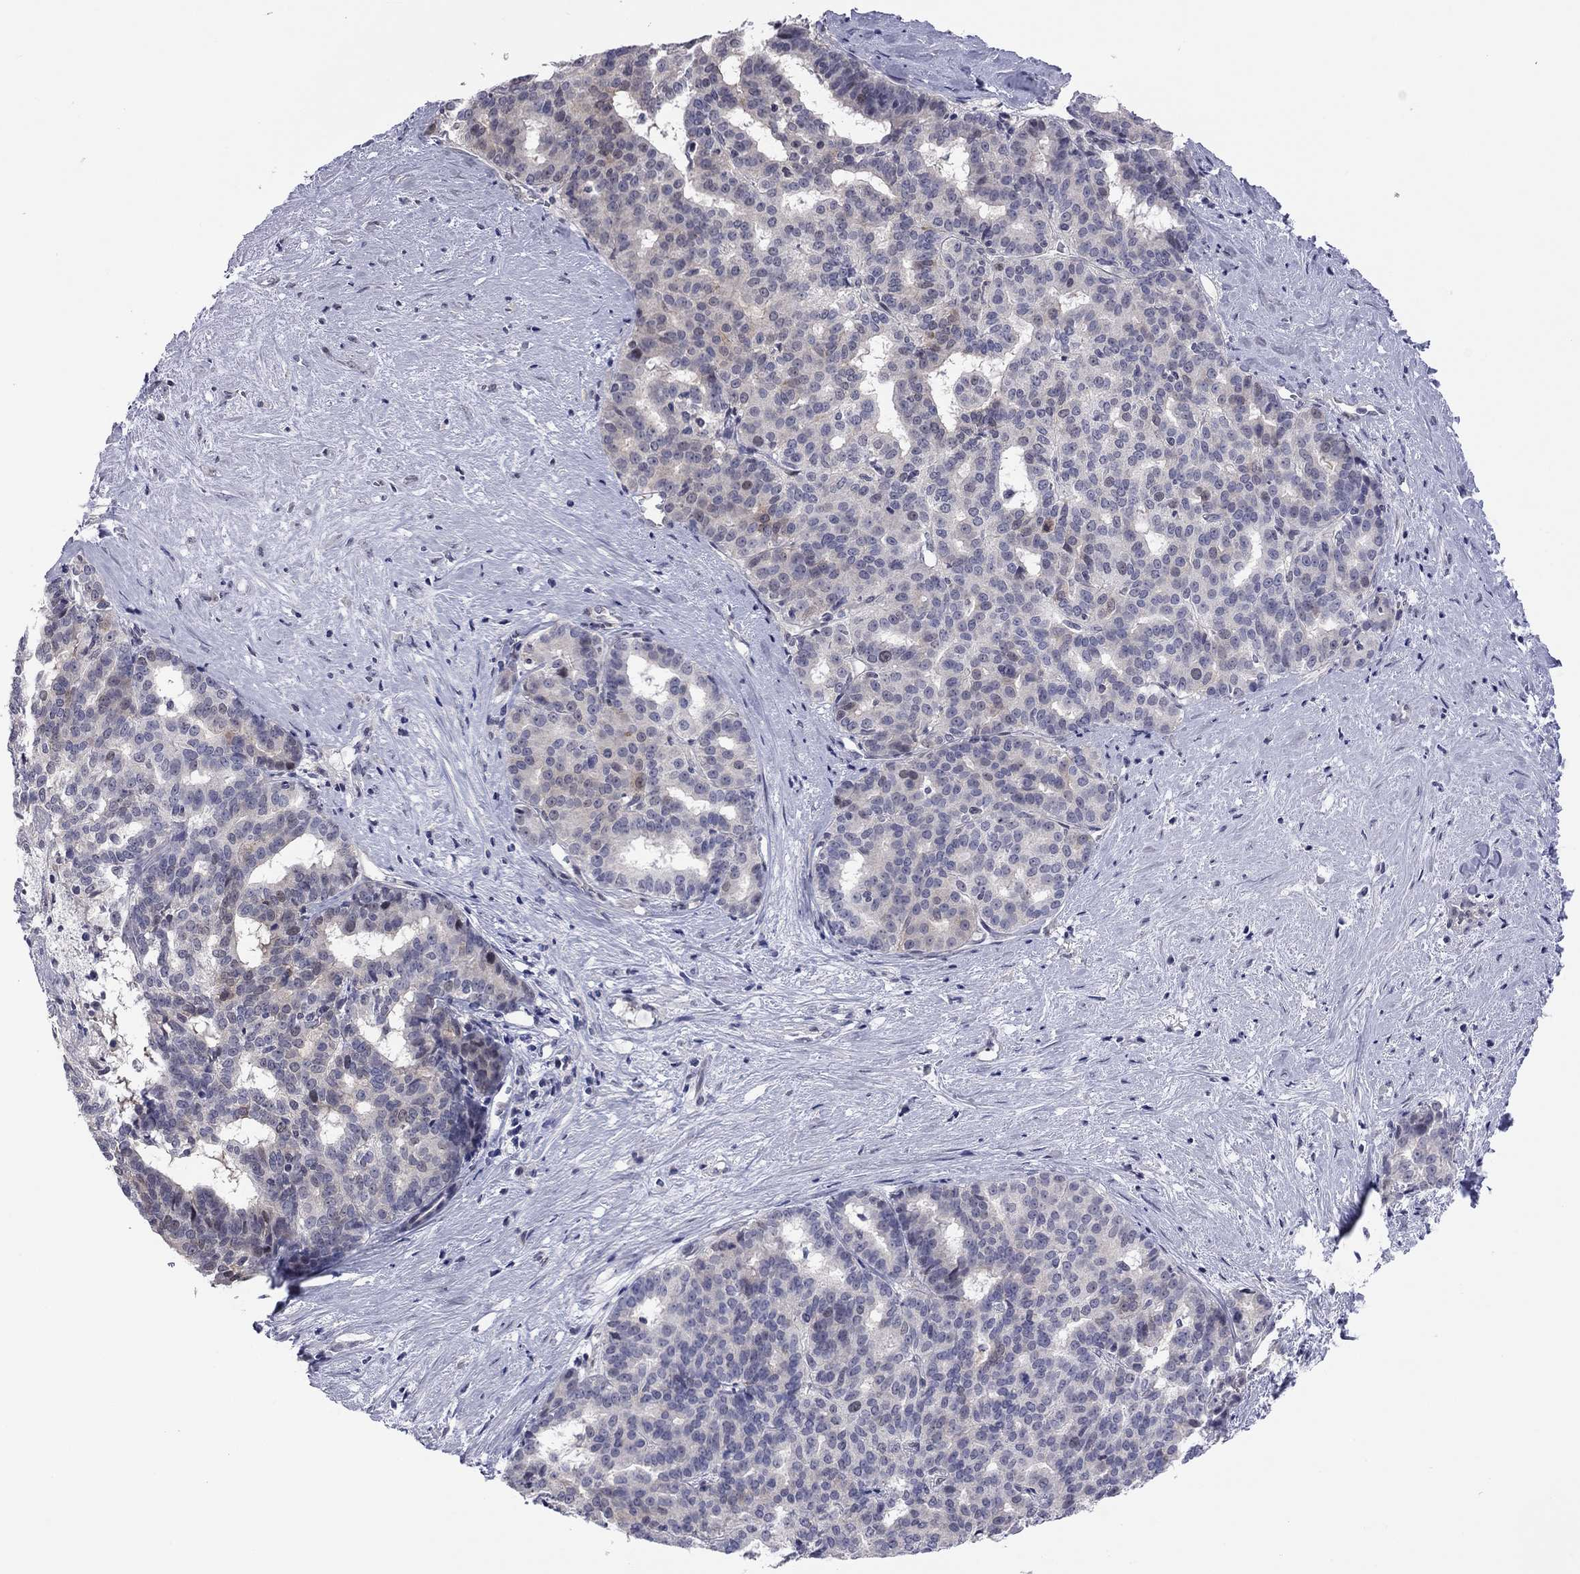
{"staining": {"intensity": "weak", "quantity": "<25%", "location": "nuclear"}, "tissue": "liver cancer", "cell_type": "Tumor cells", "image_type": "cancer", "snomed": [{"axis": "morphology", "description": "Cholangiocarcinoma"}, {"axis": "topography", "description": "Liver"}], "caption": "Immunohistochemistry (IHC) photomicrograph of neoplastic tissue: human liver cancer stained with DAB (3,3'-diaminobenzidine) reveals no significant protein expression in tumor cells.", "gene": "POU5F2", "patient": {"sex": "female", "age": 47}}